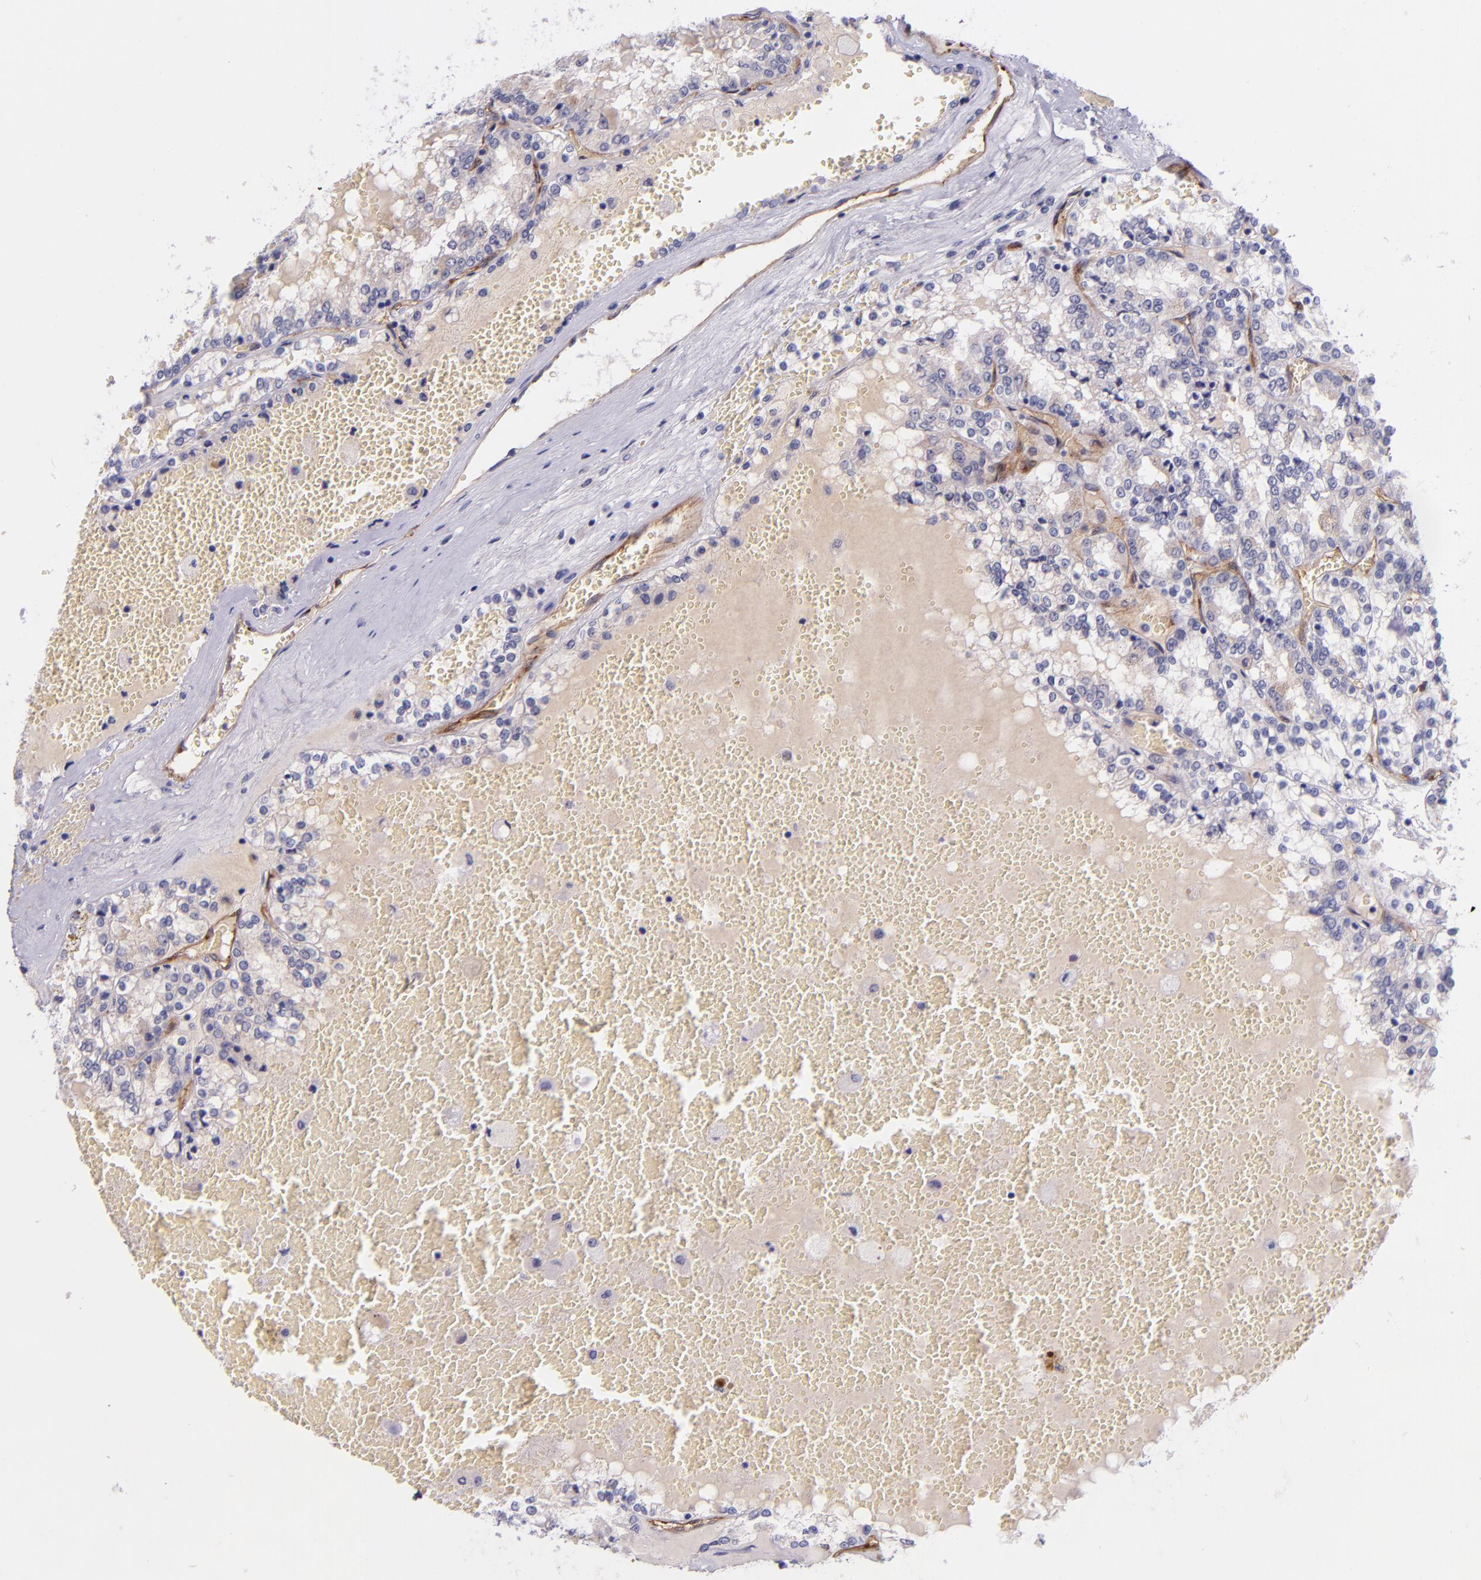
{"staining": {"intensity": "negative", "quantity": "none", "location": "none"}, "tissue": "renal cancer", "cell_type": "Tumor cells", "image_type": "cancer", "snomed": [{"axis": "morphology", "description": "Adenocarcinoma, NOS"}, {"axis": "topography", "description": "Kidney"}], "caption": "DAB (3,3'-diaminobenzidine) immunohistochemical staining of renal cancer exhibits no significant staining in tumor cells.", "gene": "NOS3", "patient": {"sex": "female", "age": 56}}